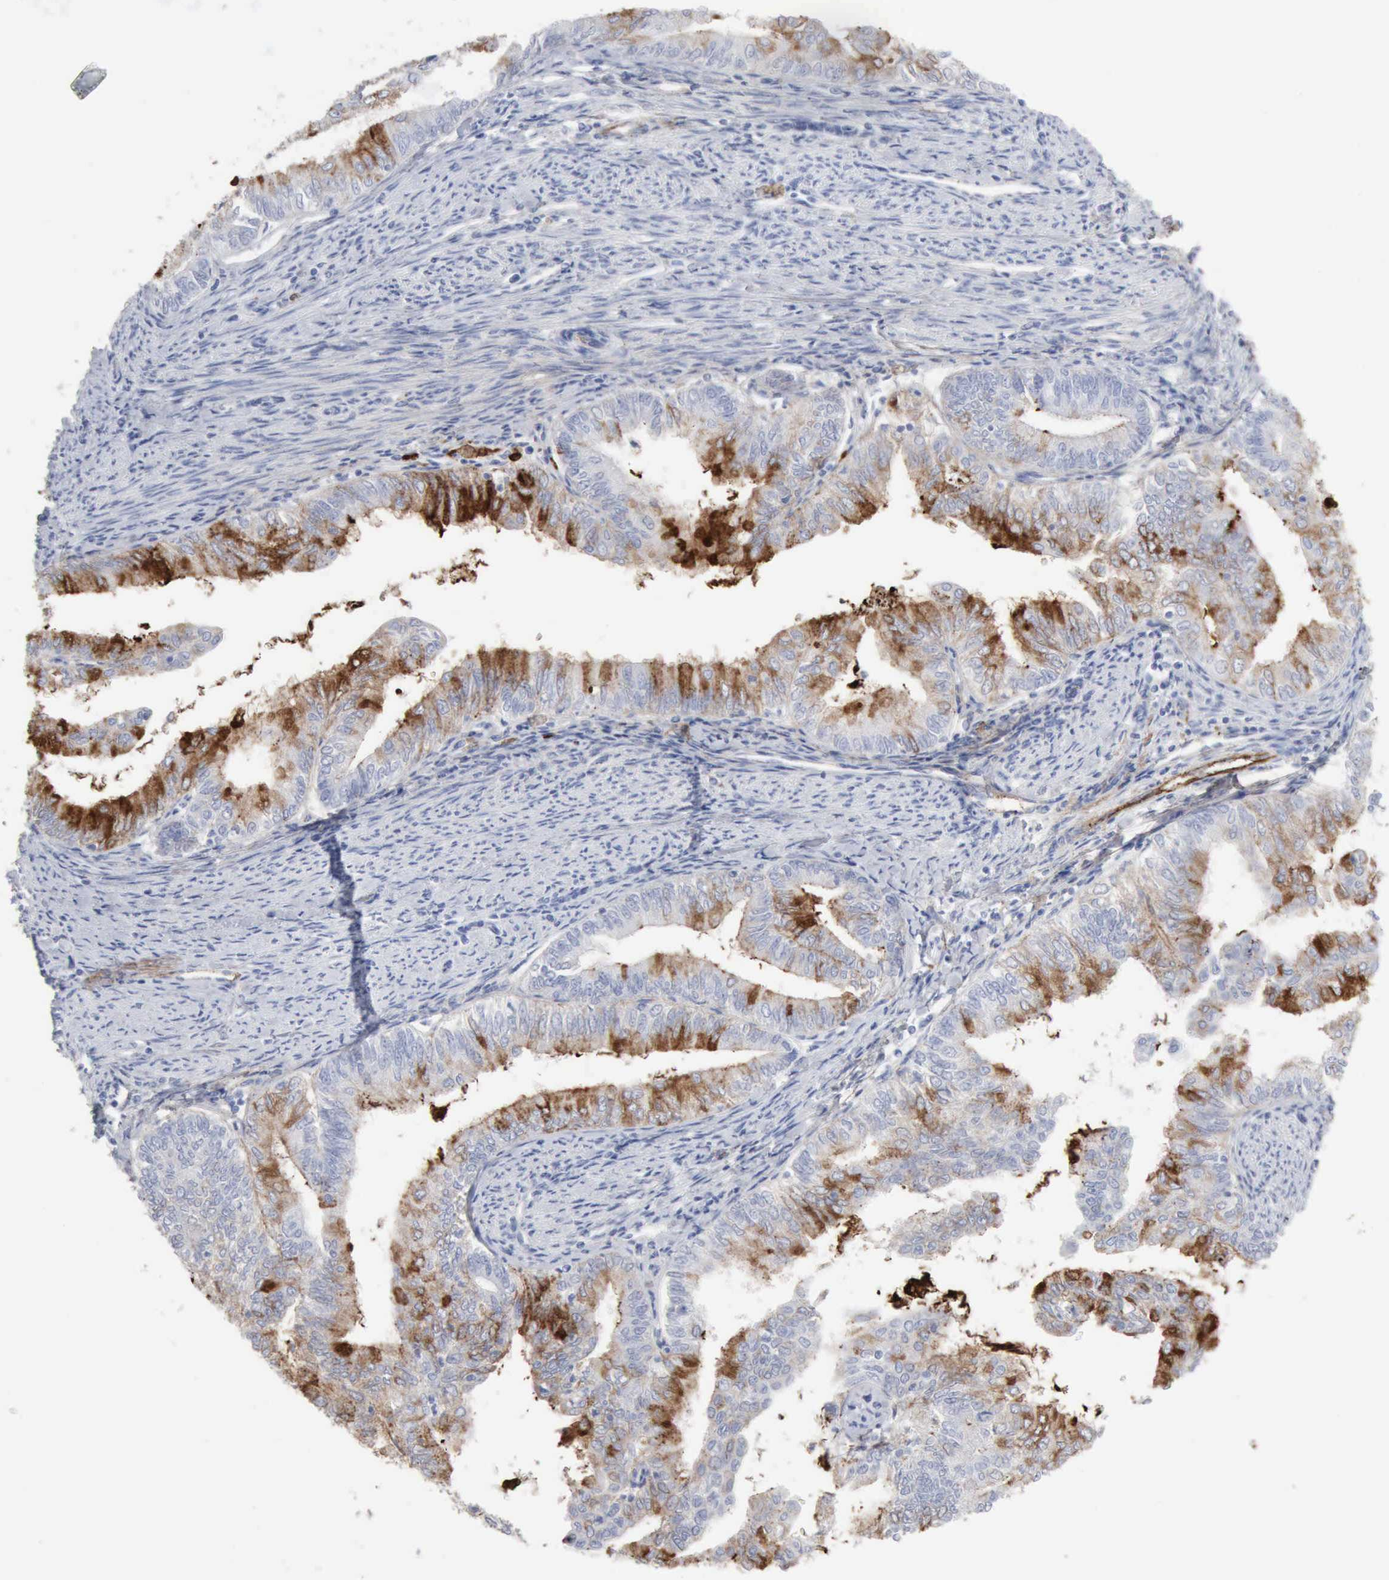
{"staining": {"intensity": "strong", "quantity": "25%-75%", "location": "cytoplasmic/membranous"}, "tissue": "endometrial cancer", "cell_type": "Tumor cells", "image_type": "cancer", "snomed": [{"axis": "morphology", "description": "Adenocarcinoma, NOS"}, {"axis": "topography", "description": "Endometrium"}], "caption": "IHC (DAB (3,3'-diaminobenzidine)) staining of human adenocarcinoma (endometrial) displays strong cytoplasmic/membranous protein staining in about 25%-75% of tumor cells. (DAB IHC, brown staining for protein, blue staining for nuclei).", "gene": "C4BPA", "patient": {"sex": "female", "age": 66}}